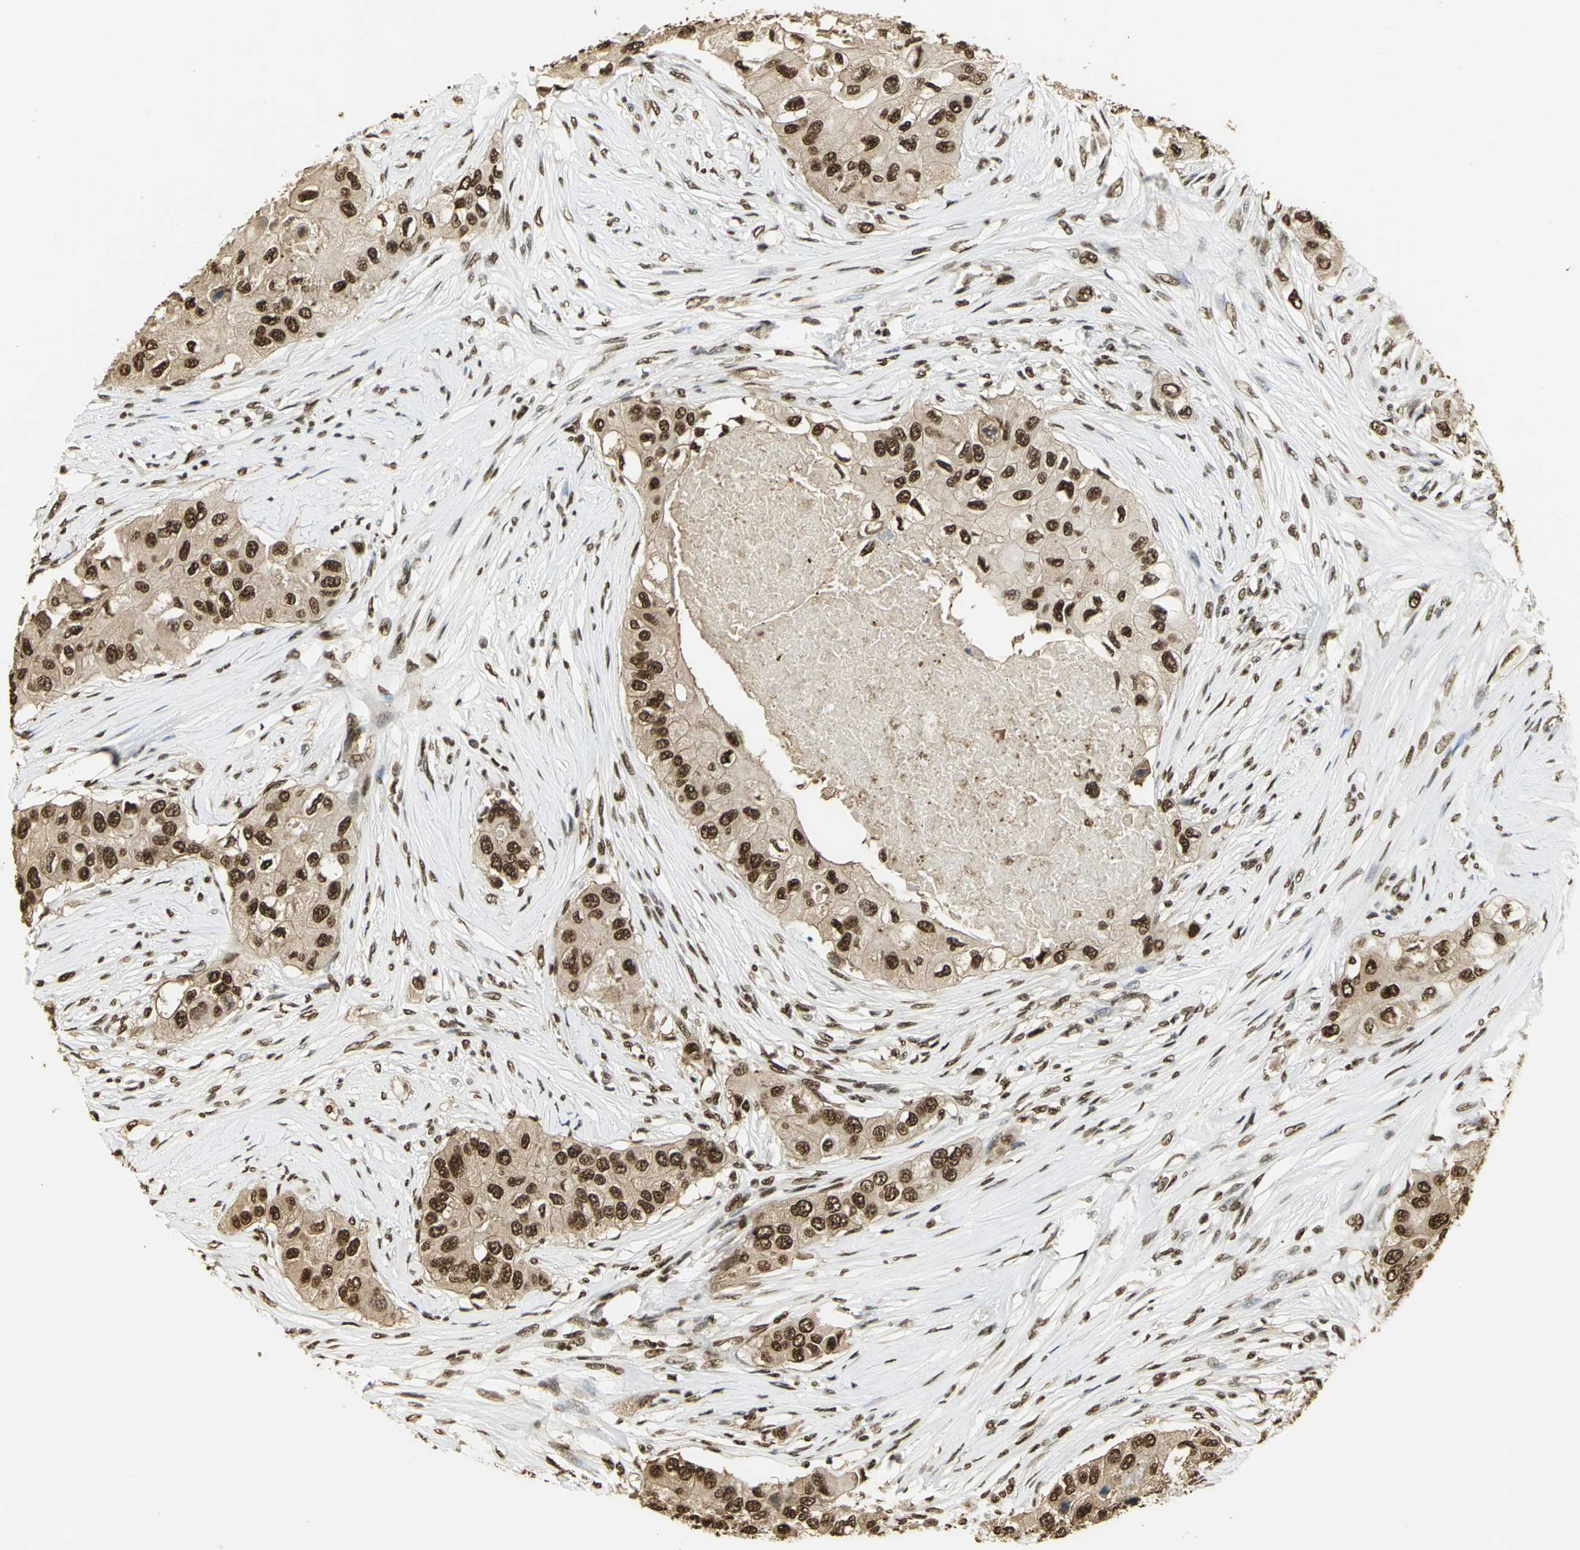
{"staining": {"intensity": "strong", "quantity": ">75%", "location": "nuclear"}, "tissue": "breast cancer", "cell_type": "Tumor cells", "image_type": "cancer", "snomed": [{"axis": "morphology", "description": "Normal tissue, NOS"}, {"axis": "morphology", "description": "Duct carcinoma"}, {"axis": "topography", "description": "Breast"}], "caption": "A photomicrograph of infiltrating ductal carcinoma (breast) stained for a protein displays strong nuclear brown staining in tumor cells.", "gene": "SET", "patient": {"sex": "female", "age": 49}}